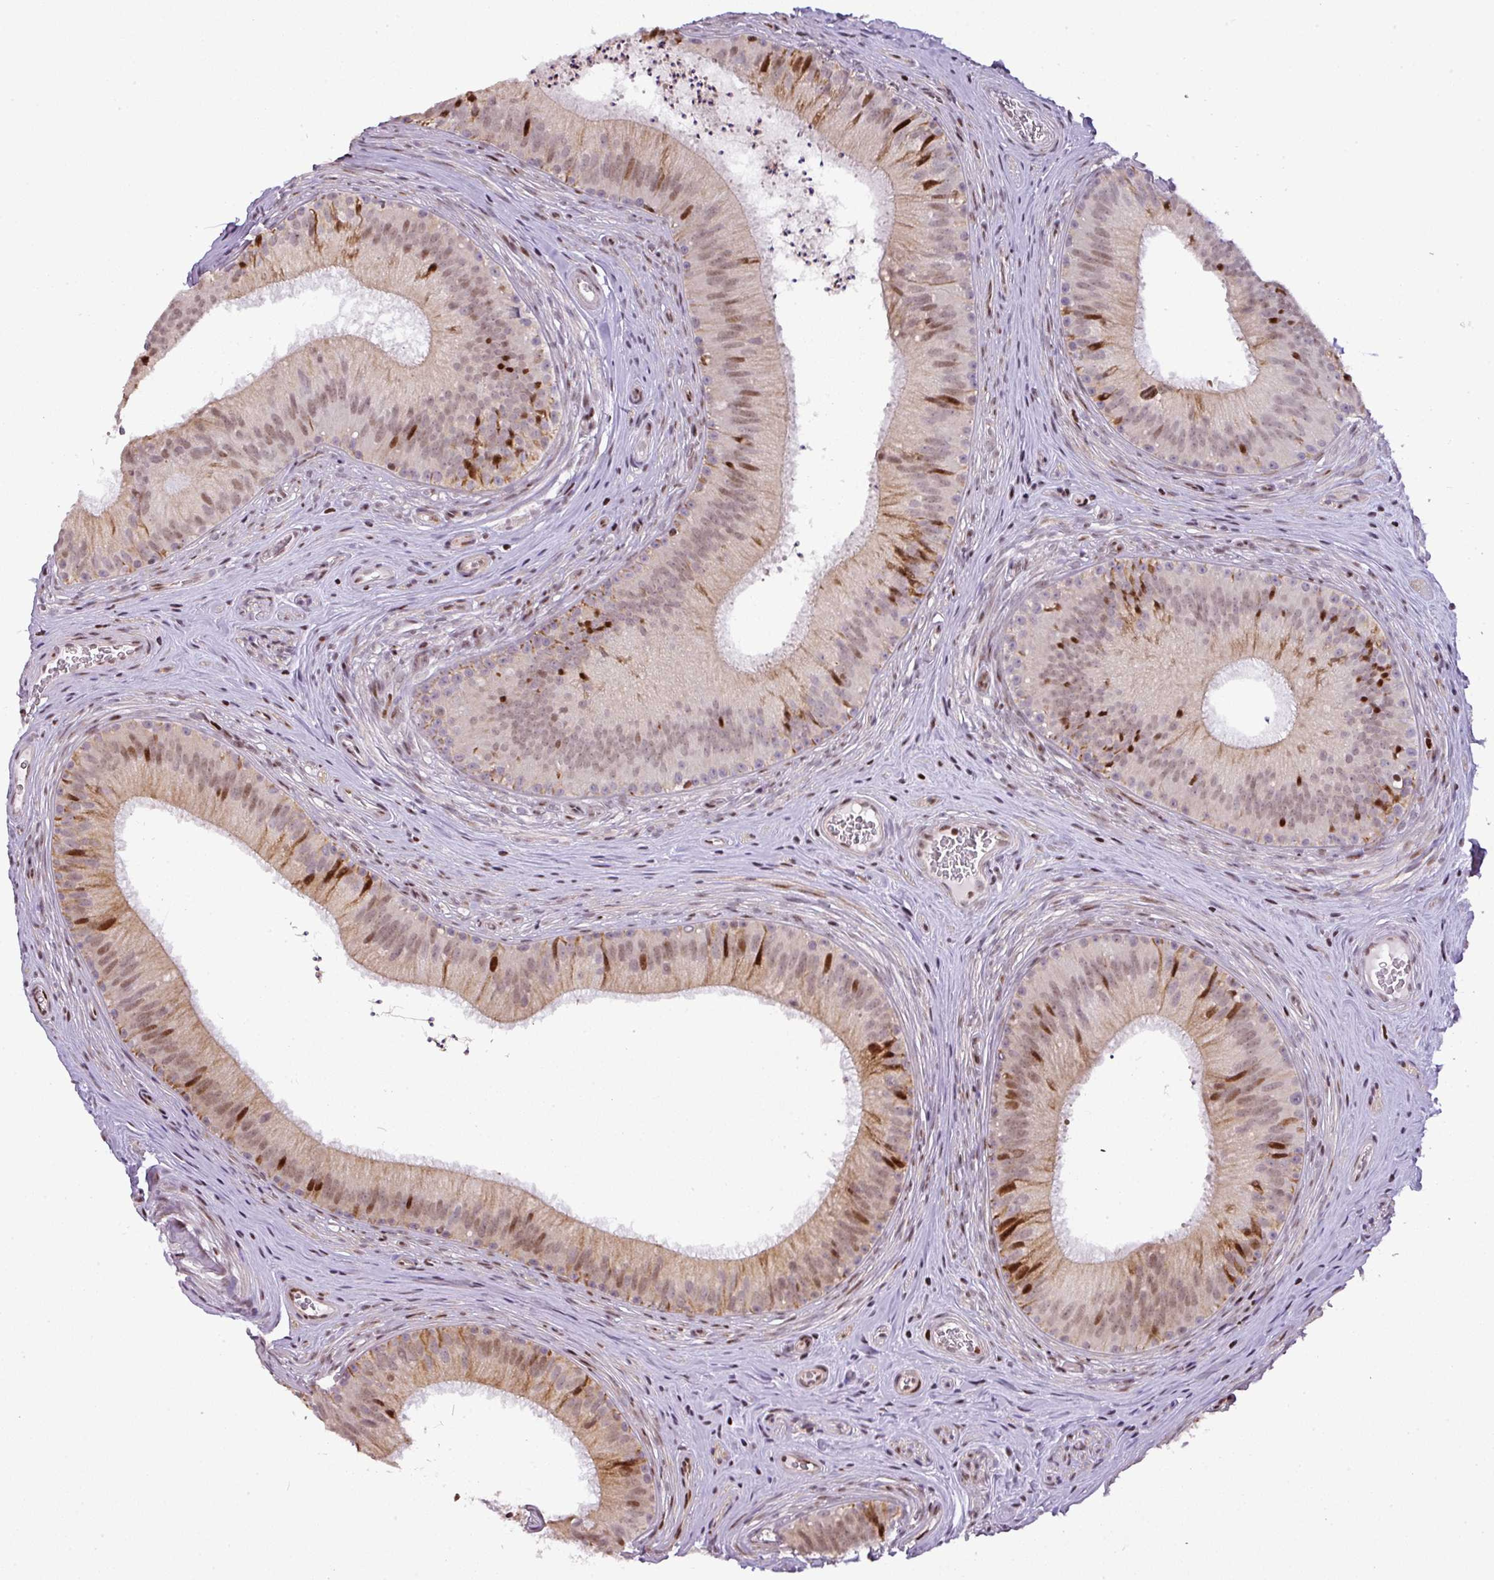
{"staining": {"intensity": "moderate", "quantity": "25%-75%", "location": "cytoplasmic/membranous,nuclear"}, "tissue": "epididymis", "cell_type": "Glandular cells", "image_type": "normal", "snomed": [{"axis": "morphology", "description": "Normal tissue, NOS"}, {"axis": "topography", "description": "Epididymis"}], "caption": "Approximately 25%-75% of glandular cells in benign epididymis reveal moderate cytoplasmic/membranous,nuclear protein positivity as visualized by brown immunohistochemical staining.", "gene": "MYSM1", "patient": {"sex": "male", "age": 24}}